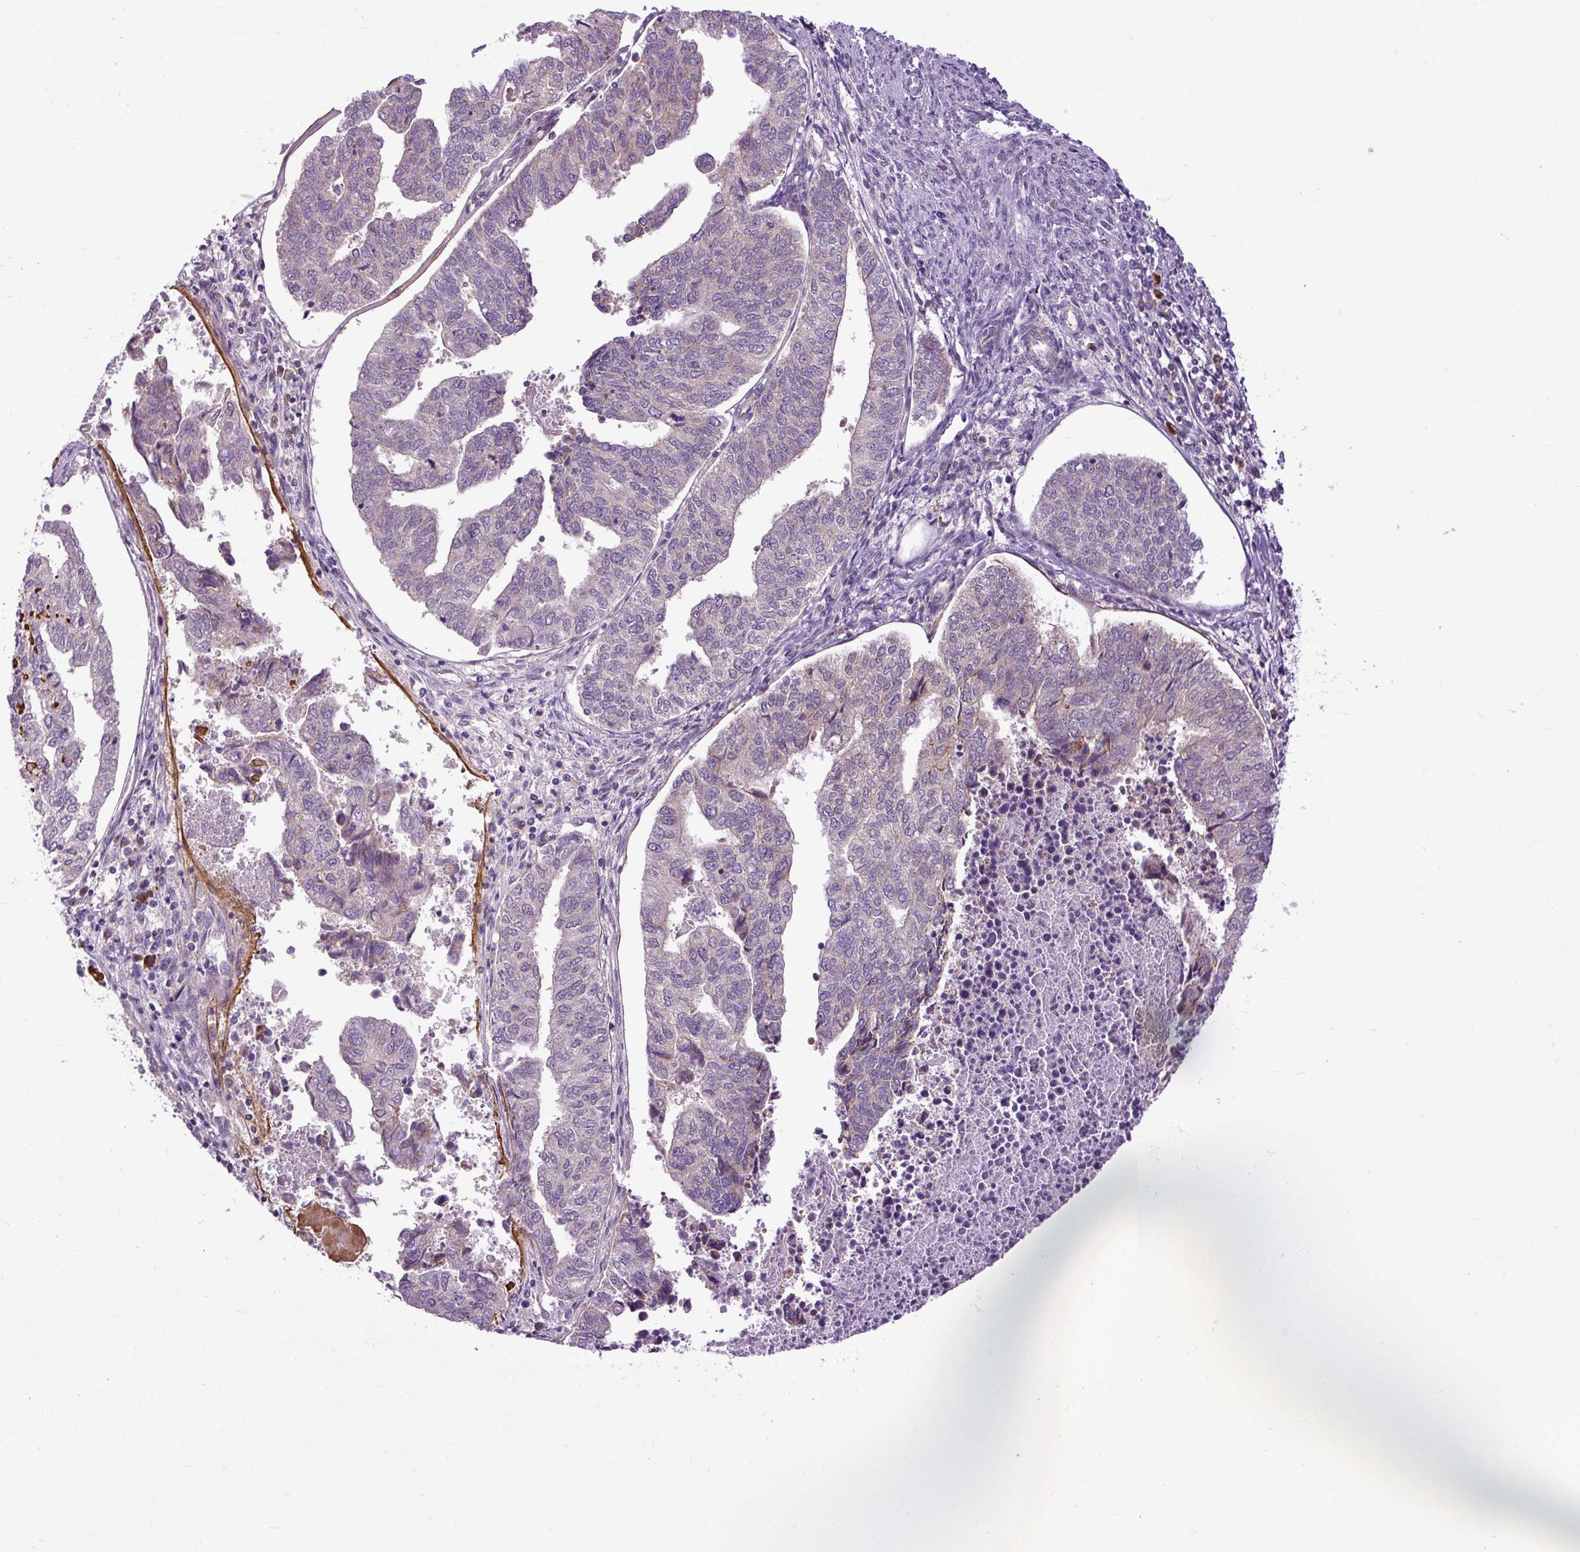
{"staining": {"intensity": "negative", "quantity": "none", "location": "none"}, "tissue": "endometrial cancer", "cell_type": "Tumor cells", "image_type": "cancer", "snomed": [{"axis": "morphology", "description": "Adenocarcinoma, NOS"}, {"axis": "topography", "description": "Endometrium"}], "caption": "Immunohistochemistry micrograph of endometrial adenocarcinoma stained for a protein (brown), which shows no positivity in tumor cells.", "gene": "TM2D3", "patient": {"sex": "female", "age": 73}}